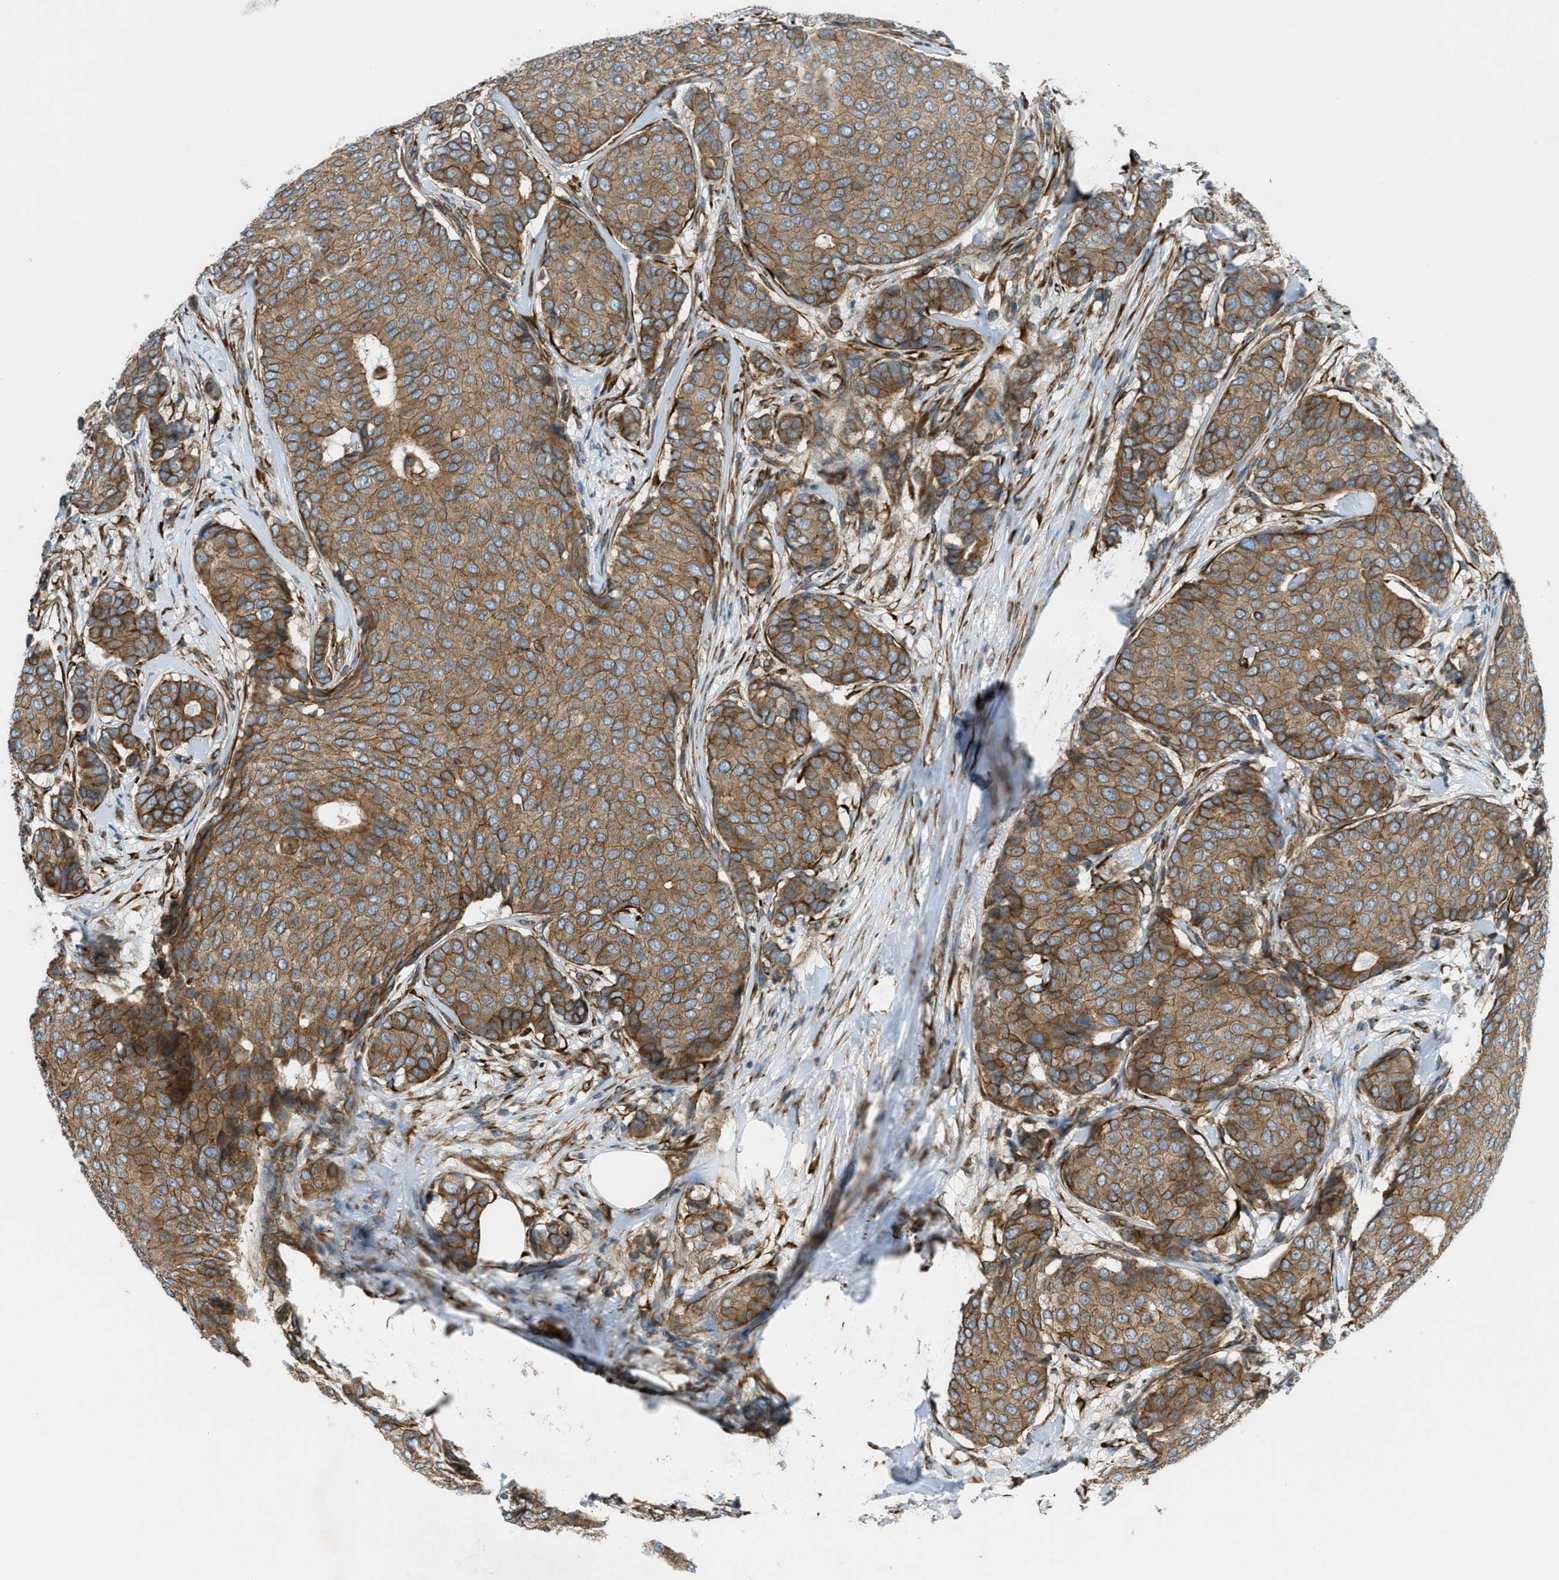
{"staining": {"intensity": "moderate", "quantity": ">75%", "location": "cytoplasmic/membranous"}, "tissue": "breast cancer", "cell_type": "Tumor cells", "image_type": "cancer", "snomed": [{"axis": "morphology", "description": "Duct carcinoma"}, {"axis": "topography", "description": "Breast"}], "caption": "Protein staining displays moderate cytoplasmic/membranous staining in about >75% of tumor cells in infiltrating ductal carcinoma (breast).", "gene": "DMAC1", "patient": {"sex": "female", "age": 75}}